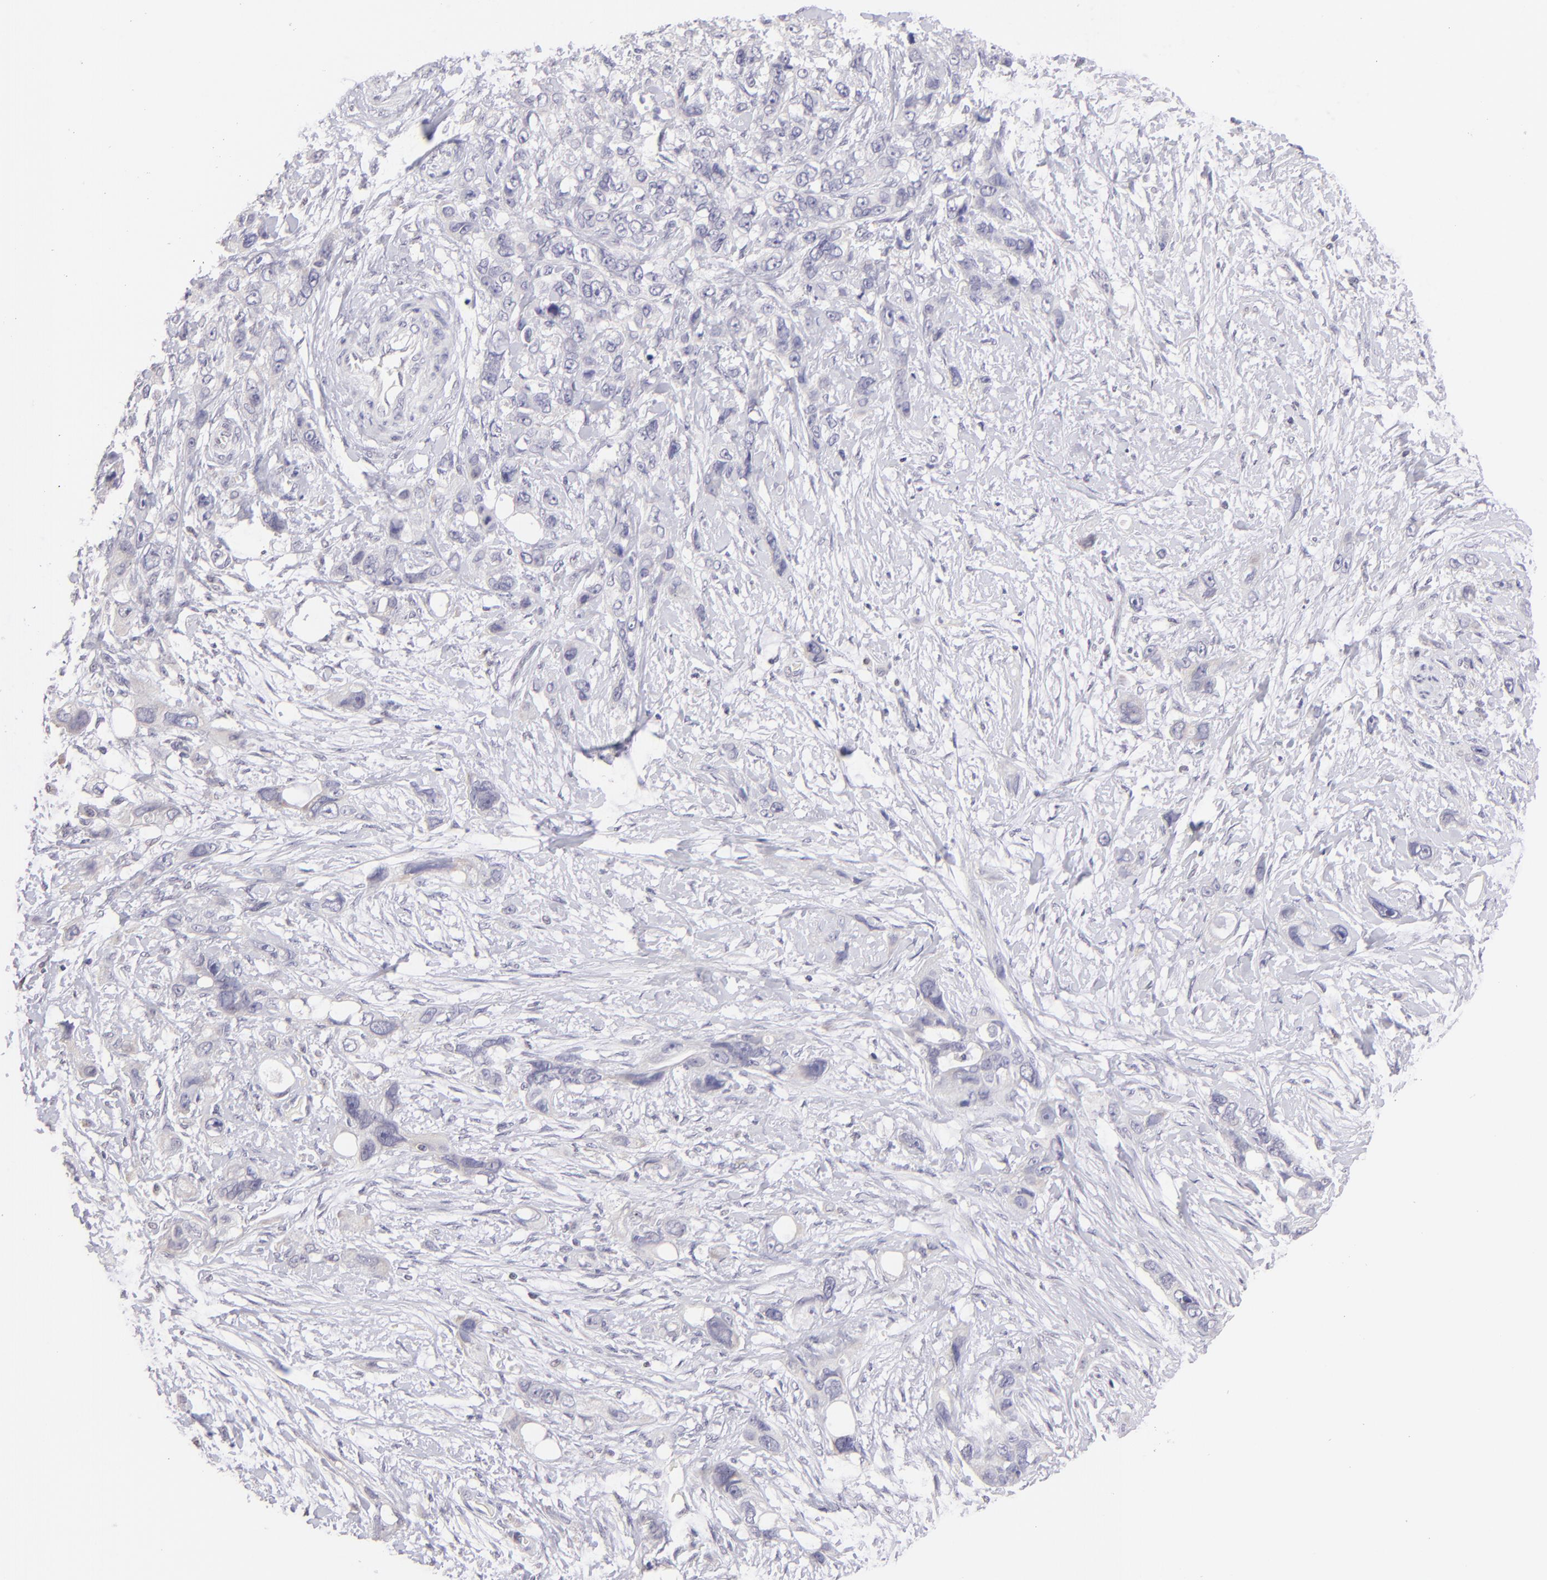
{"staining": {"intensity": "negative", "quantity": "none", "location": "none"}, "tissue": "stomach cancer", "cell_type": "Tumor cells", "image_type": "cancer", "snomed": [{"axis": "morphology", "description": "Adenocarcinoma, NOS"}, {"axis": "topography", "description": "Stomach, upper"}], "caption": "Tumor cells are negative for protein expression in human stomach cancer.", "gene": "MAGEA1", "patient": {"sex": "male", "age": 47}}